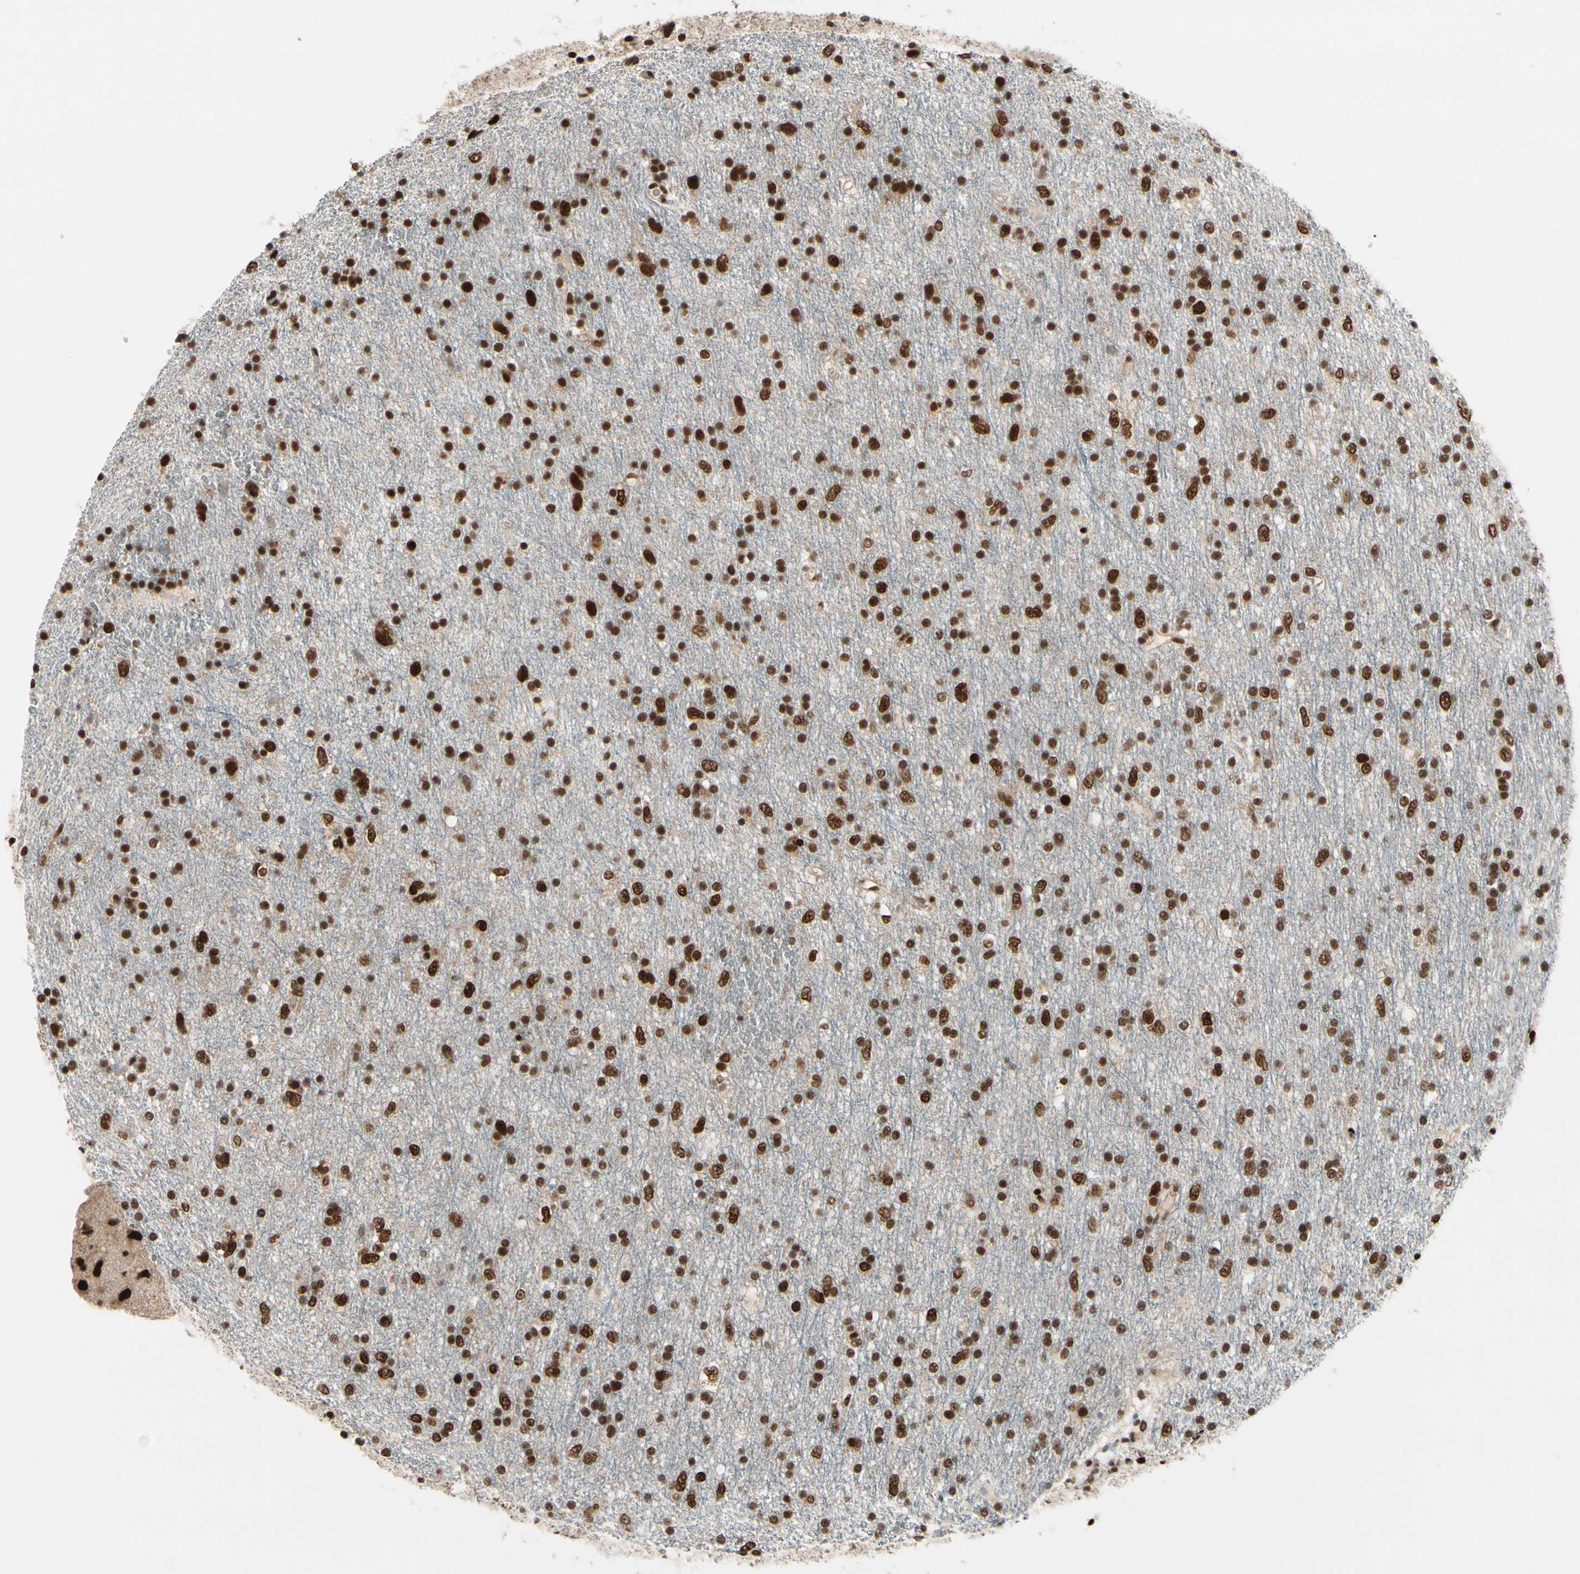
{"staining": {"intensity": "strong", "quantity": ">75%", "location": "nuclear"}, "tissue": "glioma", "cell_type": "Tumor cells", "image_type": "cancer", "snomed": [{"axis": "morphology", "description": "Glioma, malignant, Low grade"}, {"axis": "topography", "description": "Brain"}], "caption": "Immunohistochemical staining of human low-grade glioma (malignant) displays high levels of strong nuclear staining in about >75% of tumor cells. The staining is performed using DAB brown chromogen to label protein expression. The nuclei are counter-stained blue using hematoxylin.", "gene": "CHAMP1", "patient": {"sex": "male", "age": 77}}